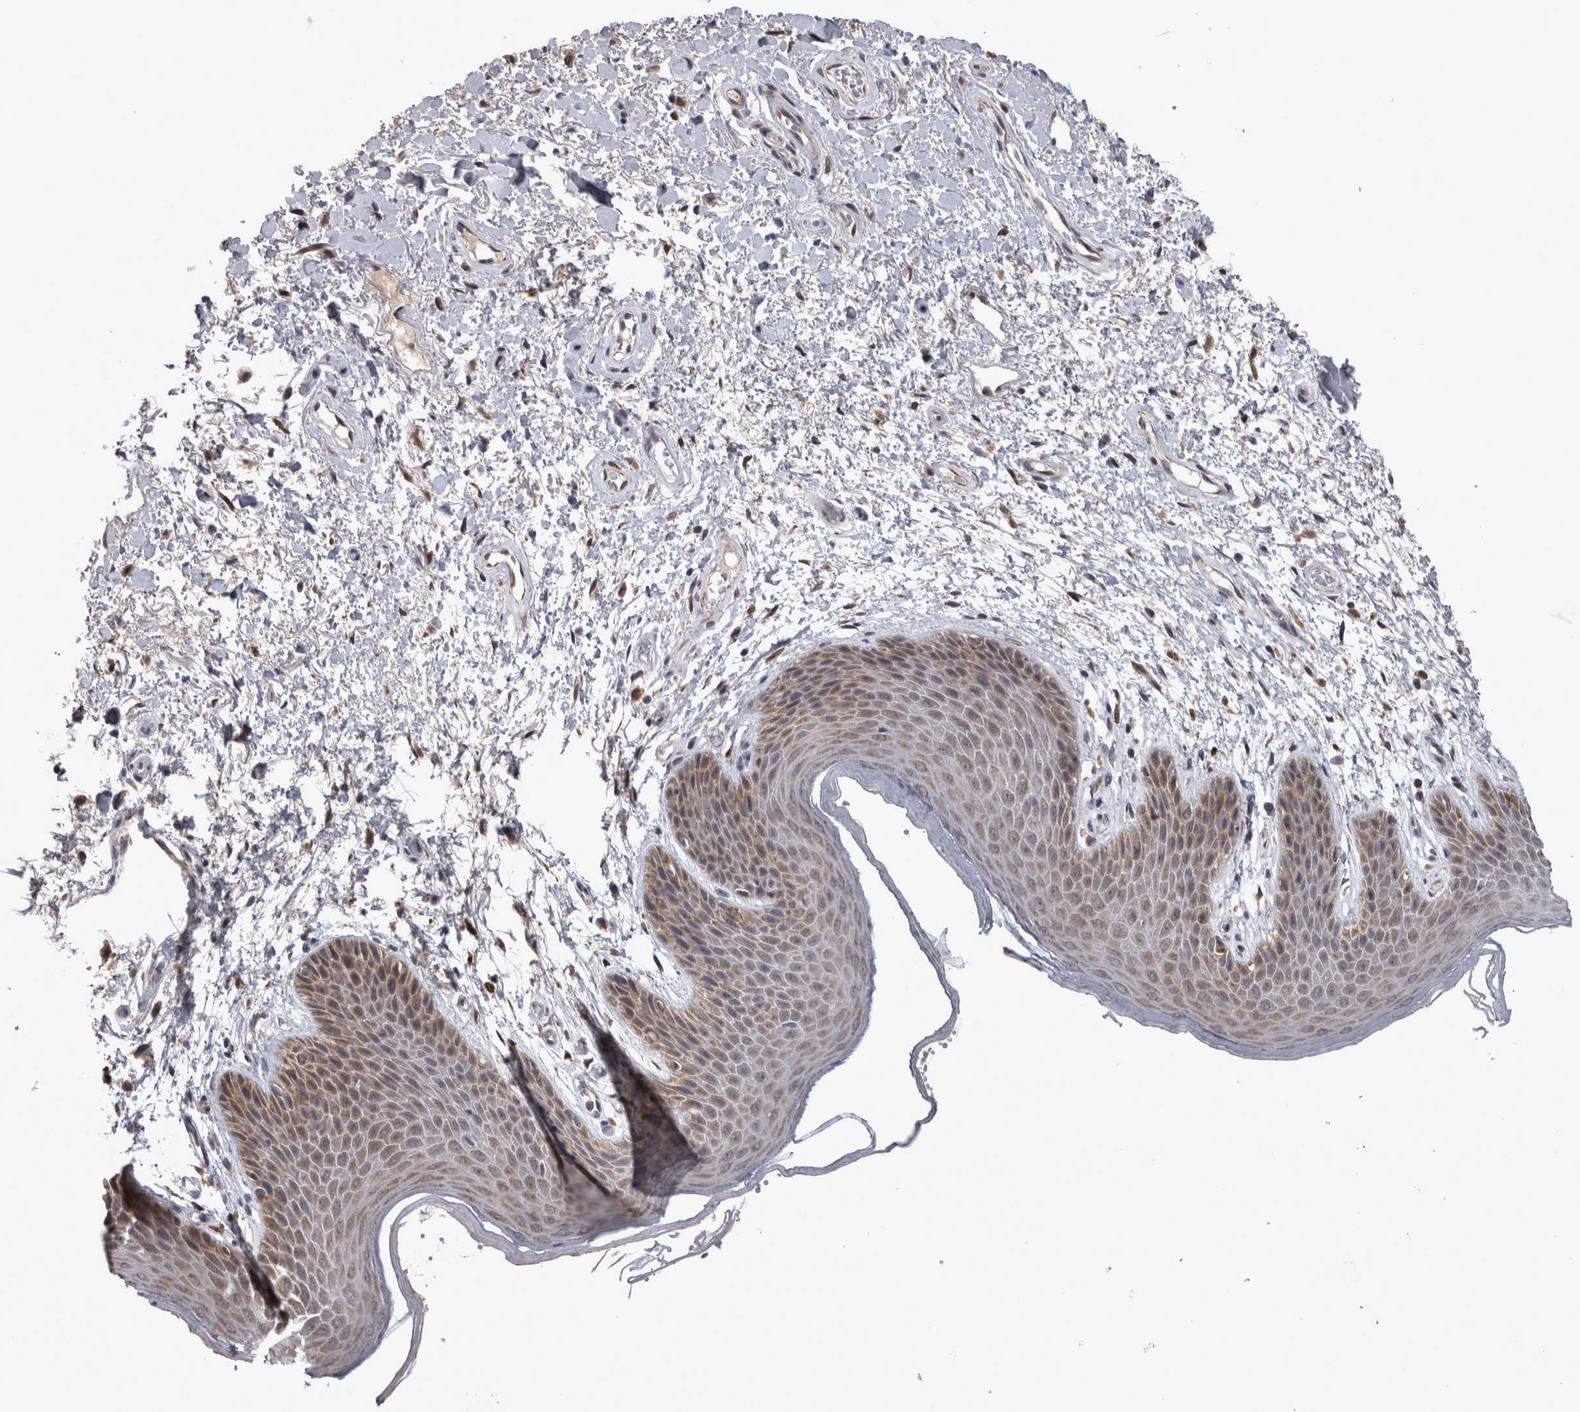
{"staining": {"intensity": "moderate", "quantity": "25%-75%", "location": "cytoplasmic/membranous"}, "tissue": "skin", "cell_type": "Epidermal cells", "image_type": "normal", "snomed": [{"axis": "morphology", "description": "Normal tissue, NOS"}, {"axis": "topography", "description": "Anal"}], "caption": "Immunohistochemistry of normal skin displays medium levels of moderate cytoplasmic/membranous expression in approximately 25%-75% of epidermal cells. Nuclei are stained in blue.", "gene": "DBT", "patient": {"sex": "male", "age": 74}}